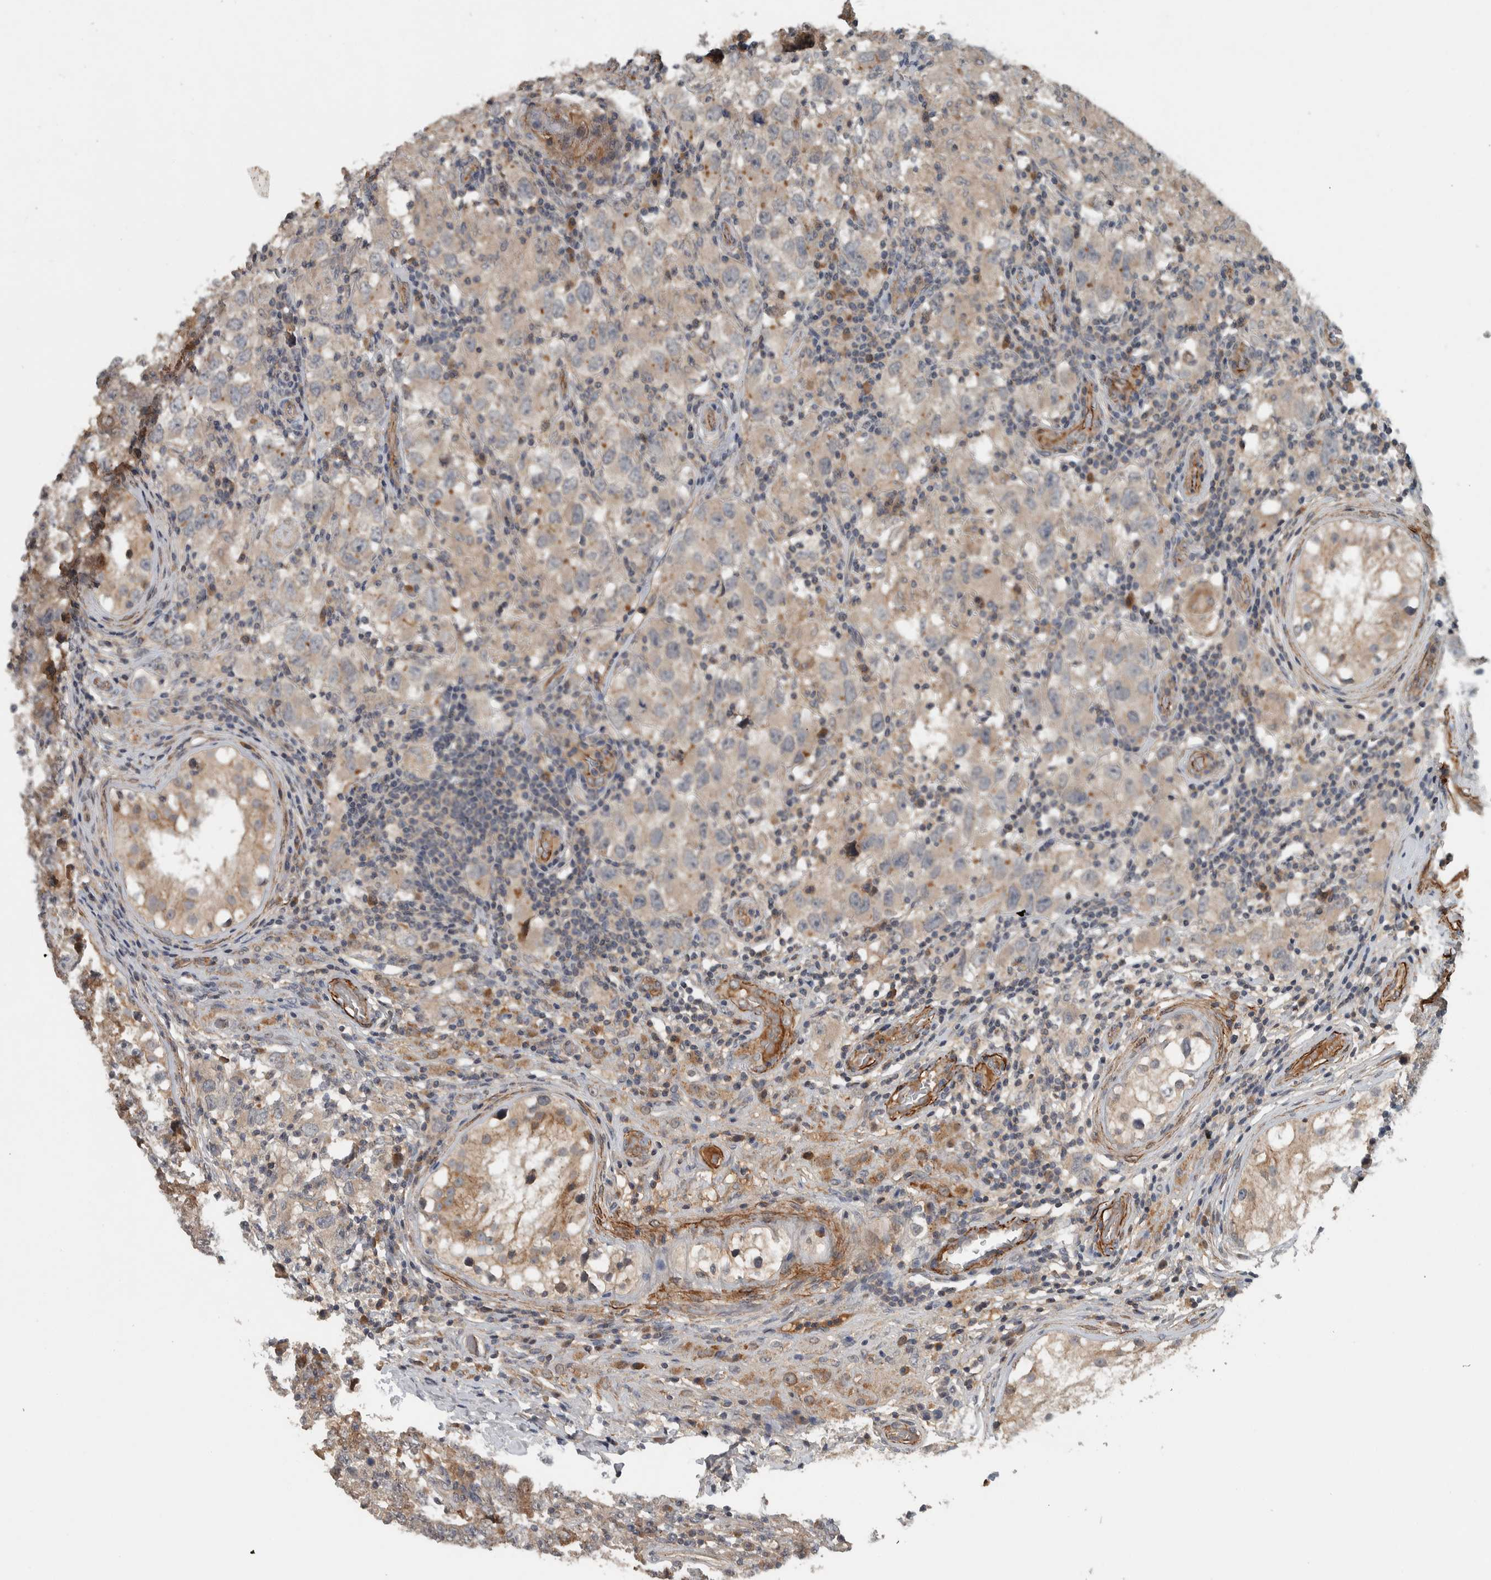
{"staining": {"intensity": "weak", "quantity": "<25%", "location": "cytoplasmic/membranous"}, "tissue": "testis cancer", "cell_type": "Tumor cells", "image_type": "cancer", "snomed": [{"axis": "morphology", "description": "Carcinoma, Embryonal, NOS"}, {"axis": "topography", "description": "Testis"}], "caption": "High magnification brightfield microscopy of testis cancer stained with DAB (3,3'-diaminobenzidine) (brown) and counterstained with hematoxylin (blue): tumor cells show no significant staining.", "gene": "LBHD1", "patient": {"sex": "male", "age": 21}}